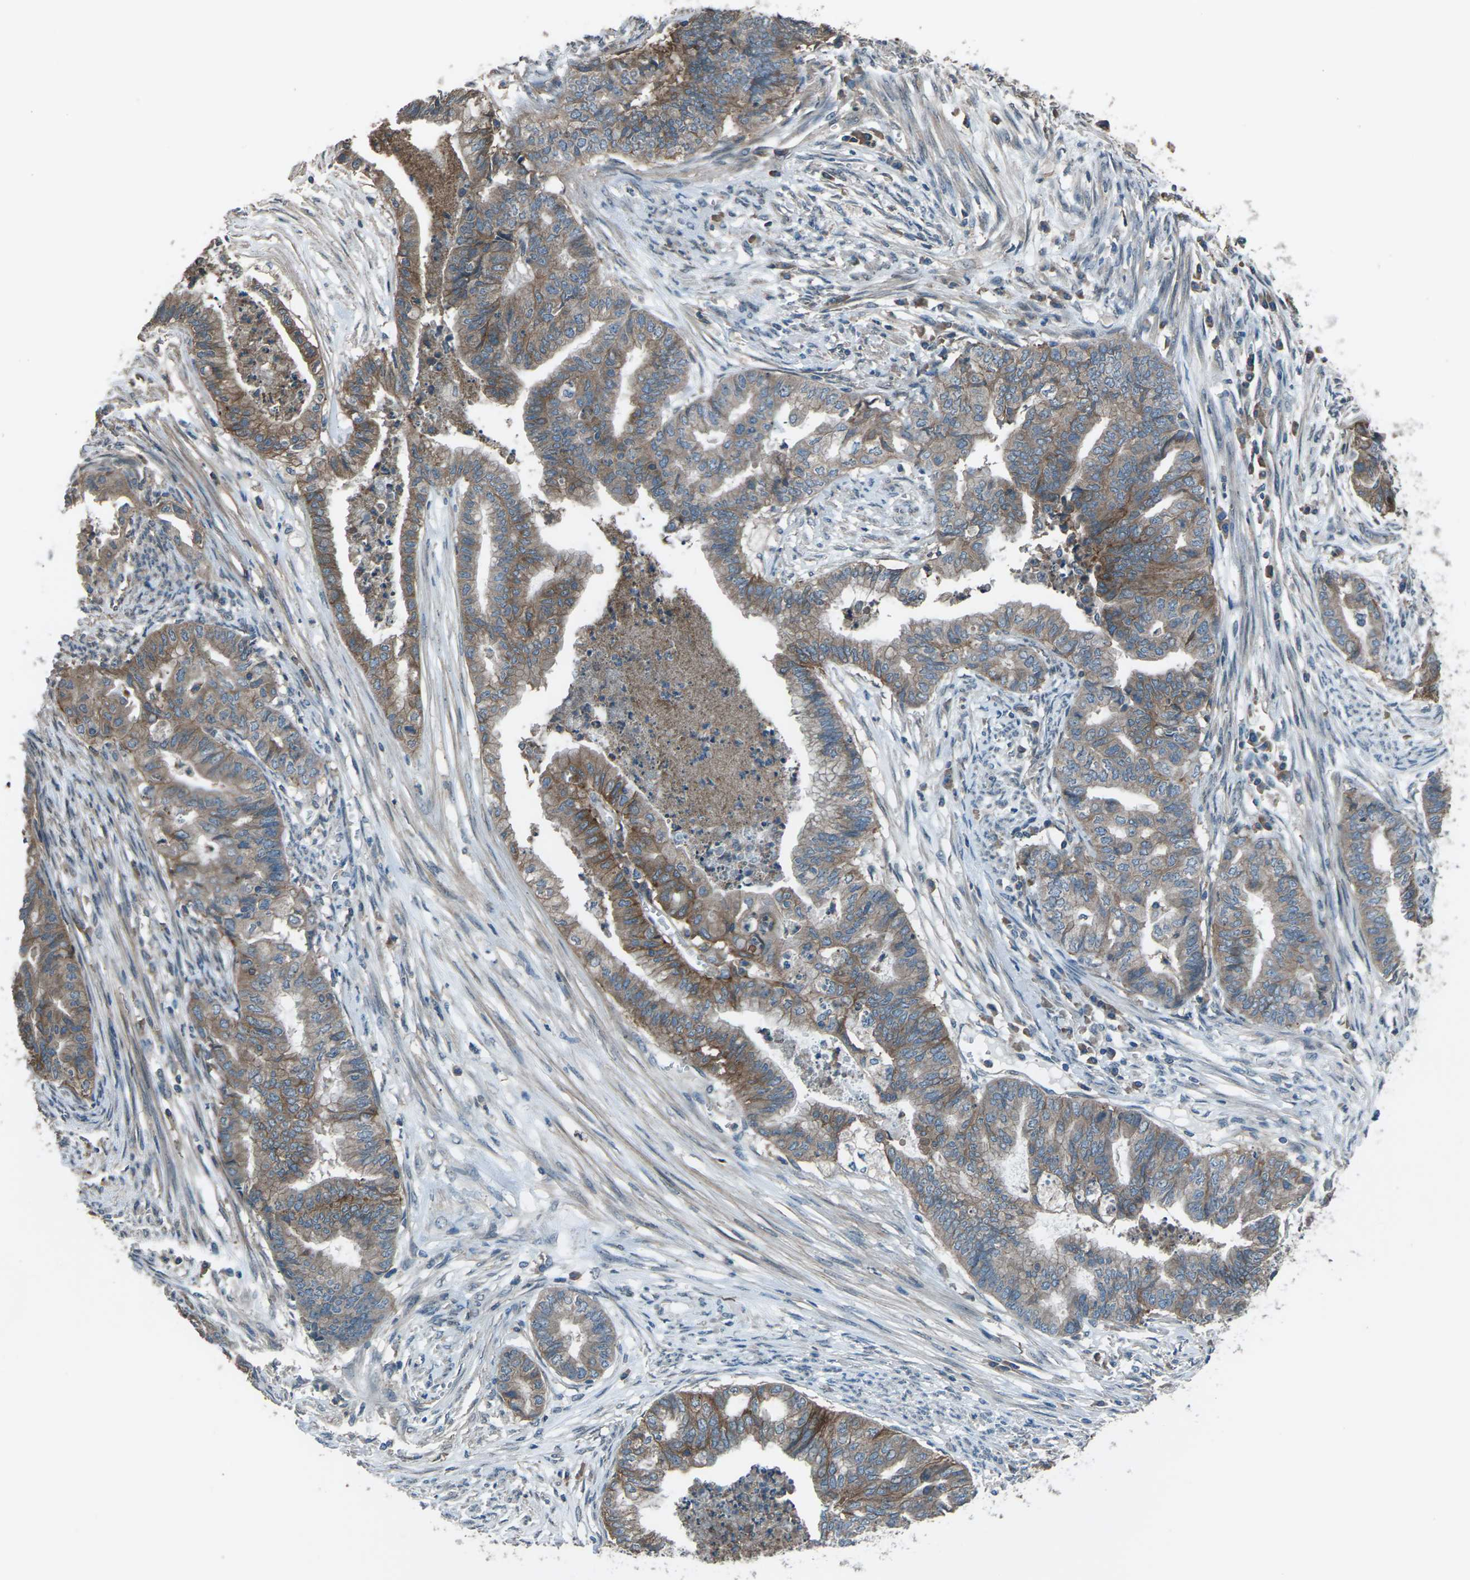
{"staining": {"intensity": "moderate", "quantity": ">75%", "location": "cytoplasmic/membranous"}, "tissue": "endometrial cancer", "cell_type": "Tumor cells", "image_type": "cancer", "snomed": [{"axis": "morphology", "description": "Adenocarcinoma, NOS"}, {"axis": "topography", "description": "Endometrium"}], "caption": "Protein positivity by immunohistochemistry (IHC) demonstrates moderate cytoplasmic/membranous expression in about >75% of tumor cells in endometrial cancer.", "gene": "CMTM4", "patient": {"sex": "female", "age": 79}}